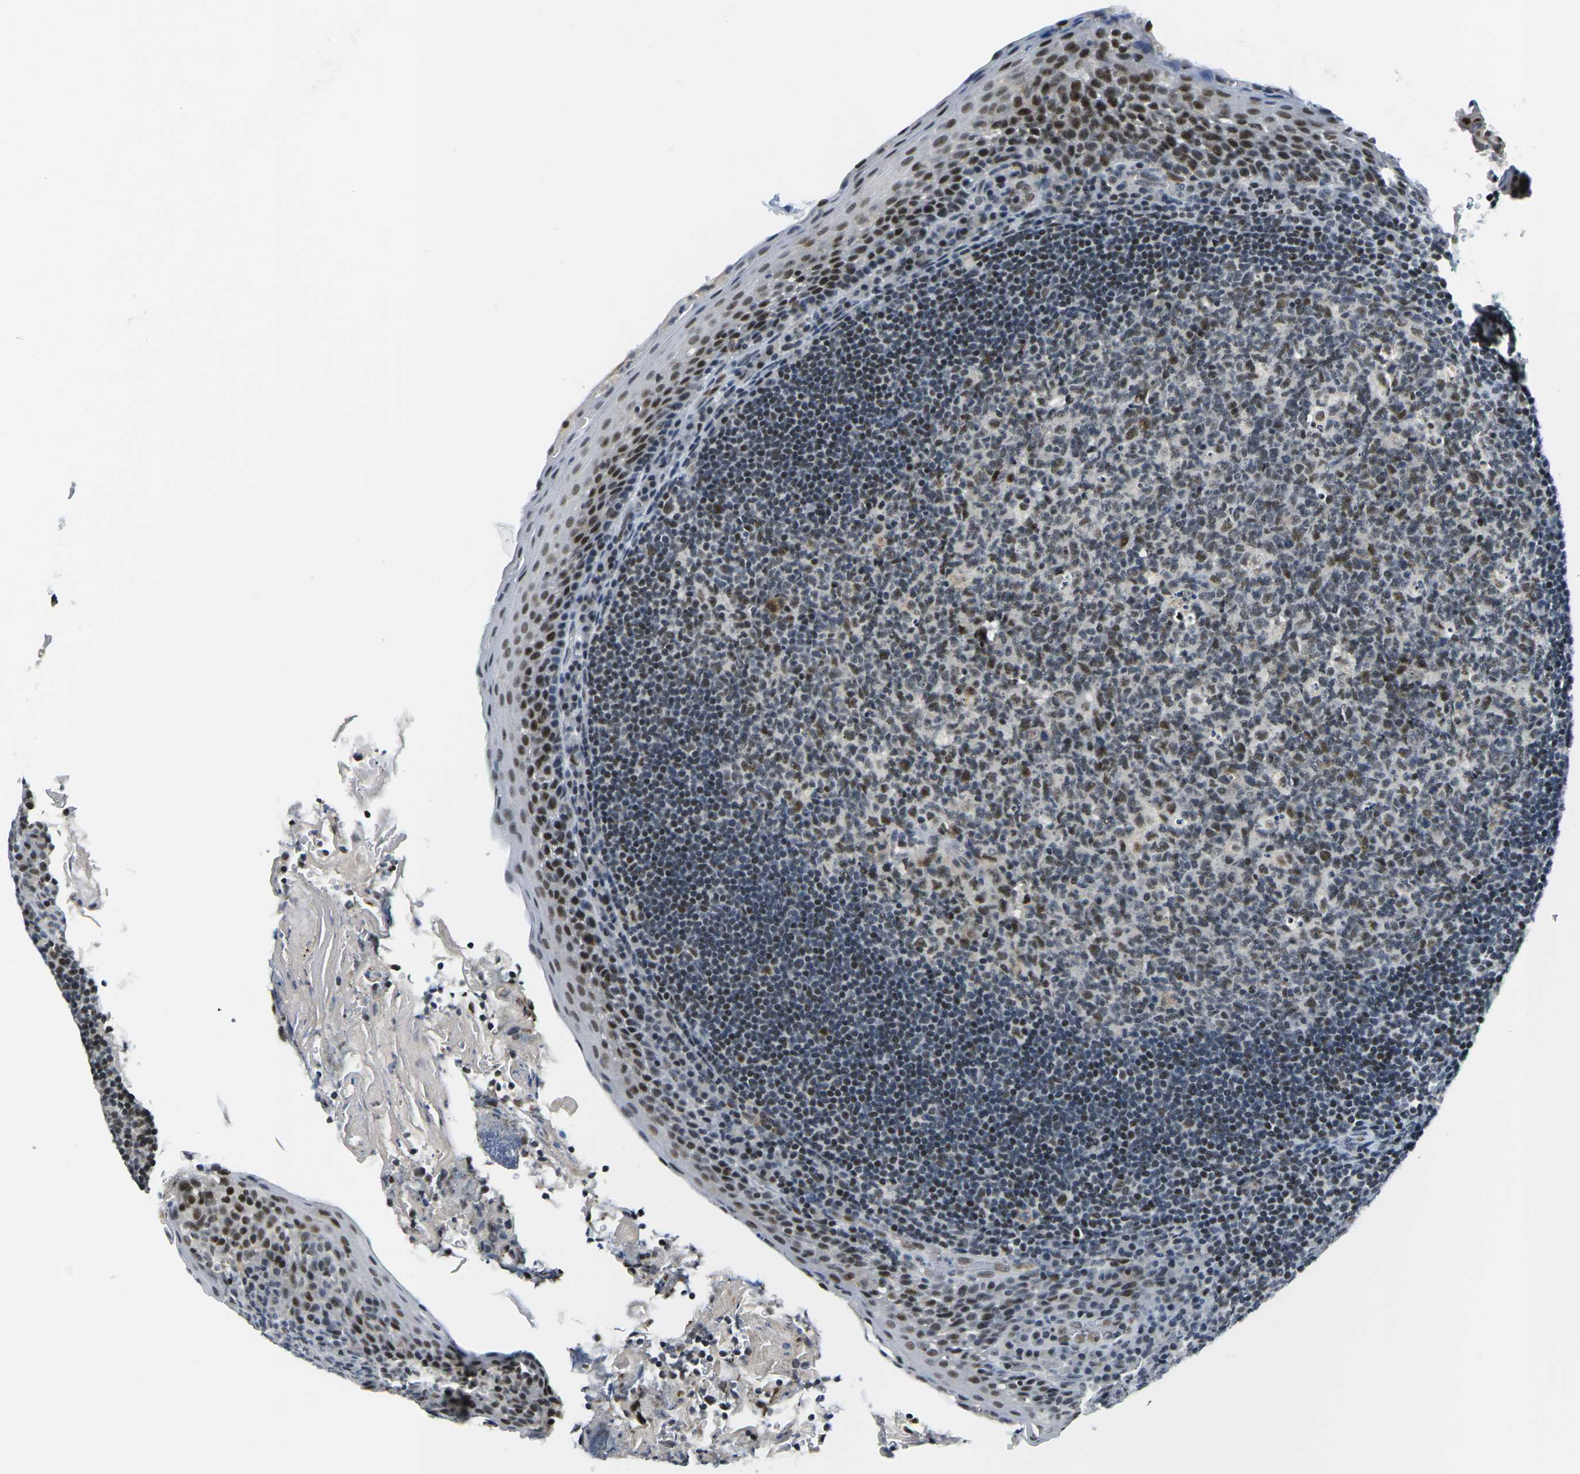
{"staining": {"intensity": "moderate", "quantity": "25%-75%", "location": "nuclear"}, "tissue": "tonsil", "cell_type": "Germinal center cells", "image_type": "normal", "snomed": [{"axis": "morphology", "description": "Normal tissue, NOS"}, {"axis": "topography", "description": "Tonsil"}], "caption": "A brown stain highlights moderate nuclear expression of a protein in germinal center cells of benign tonsil.", "gene": "PRPF8", "patient": {"sex": "male", "age": 17}}